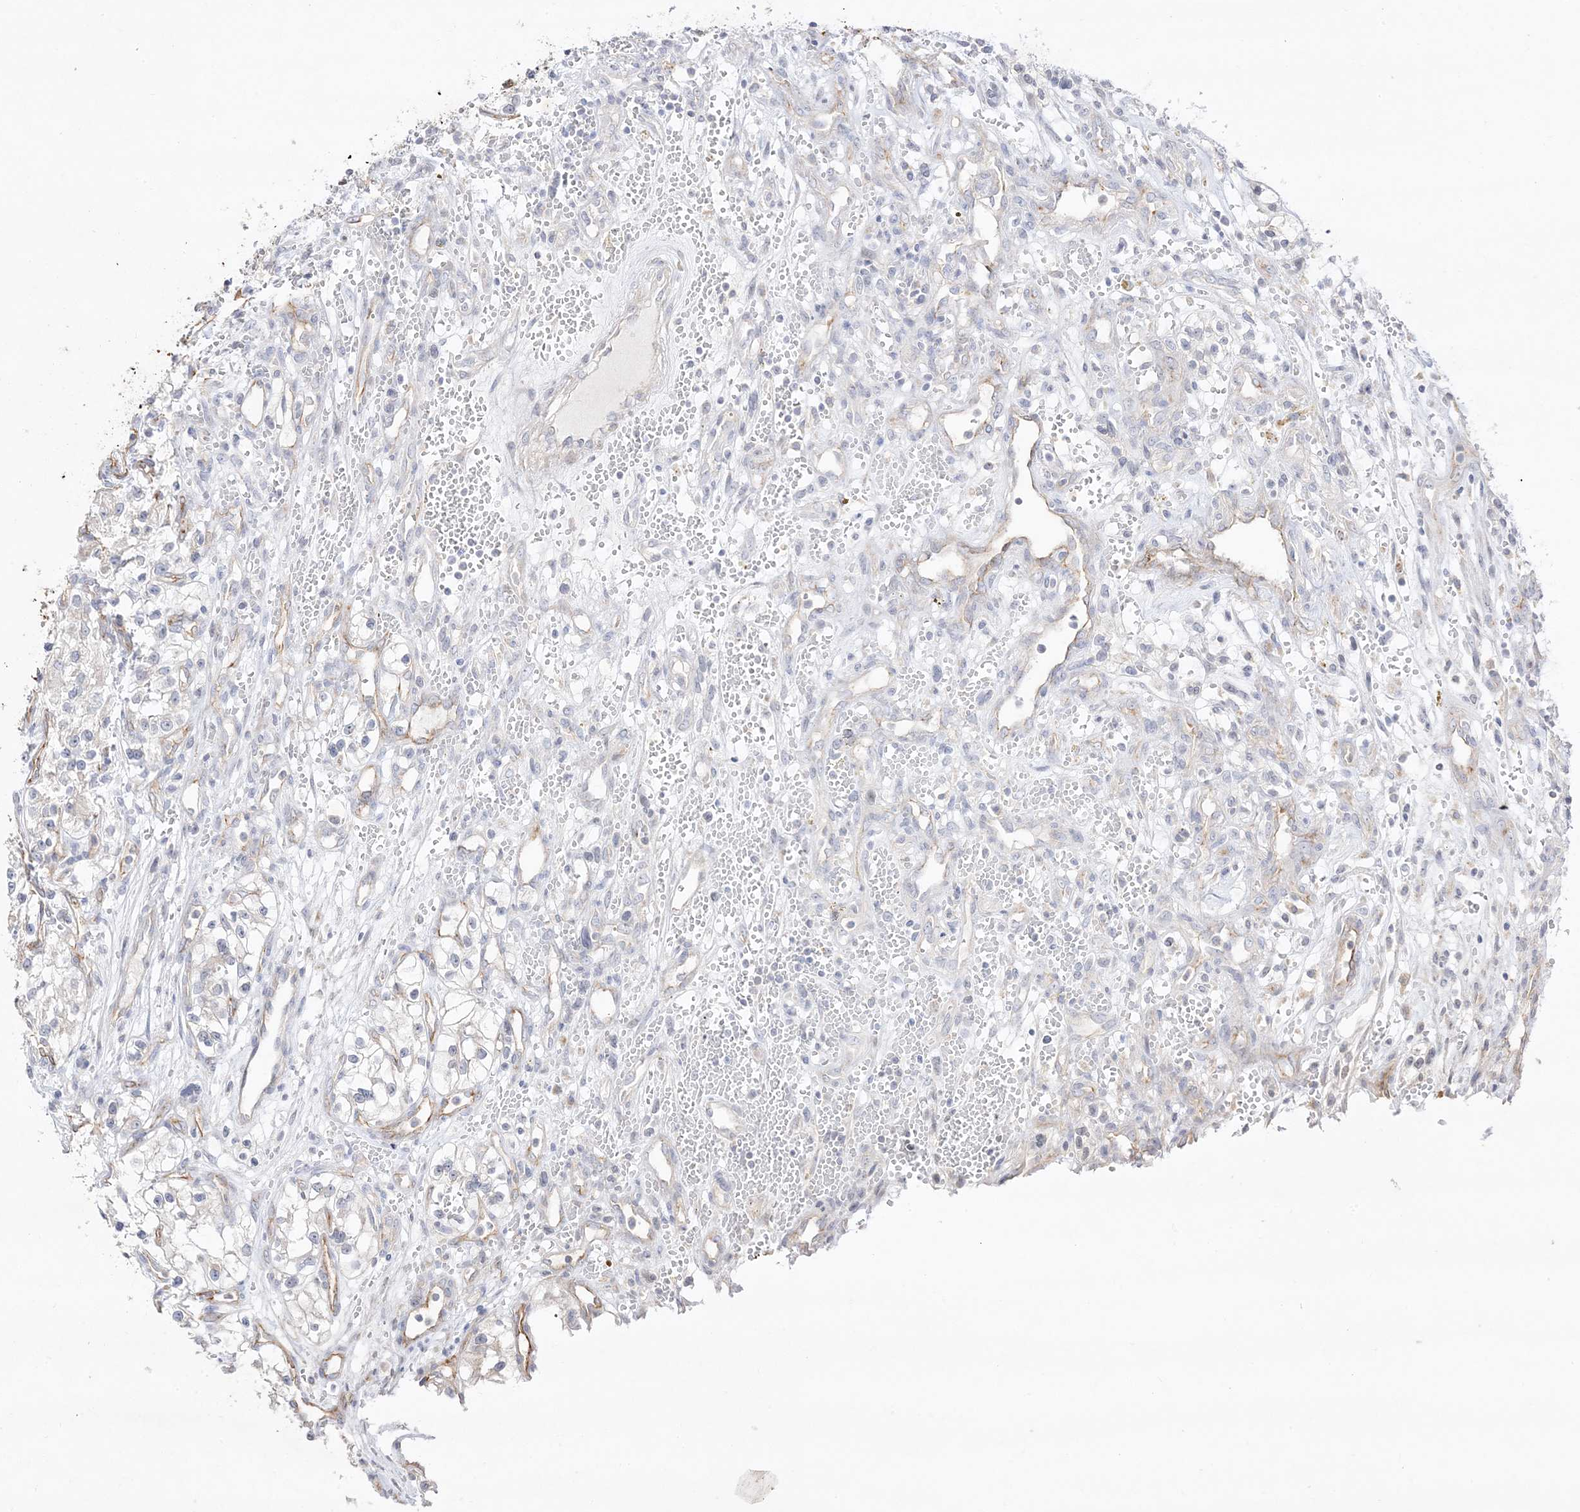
{"staining": {"intensity": "negative", "quantity": "none", "location": "none"}, "tissue": "renal cancer", "cell_type": "Tumor cells", "image_type": "cancer", "snomed": [{"axis": "morphology", "description": "Adenocarcinoma, NOS"}, {"axis": "topography", "description": "Kidney"}], "caption": "Immunohistochemistry image of neoplastic tissue: renal cancer (adenocarcinoma) stained with DAB displays no significant protein expression in tumor cells. (IHC, brightfield microscopy, high magnification).", "gene": "TRANK1", "patient": {"sex": "female", "age": 57}}